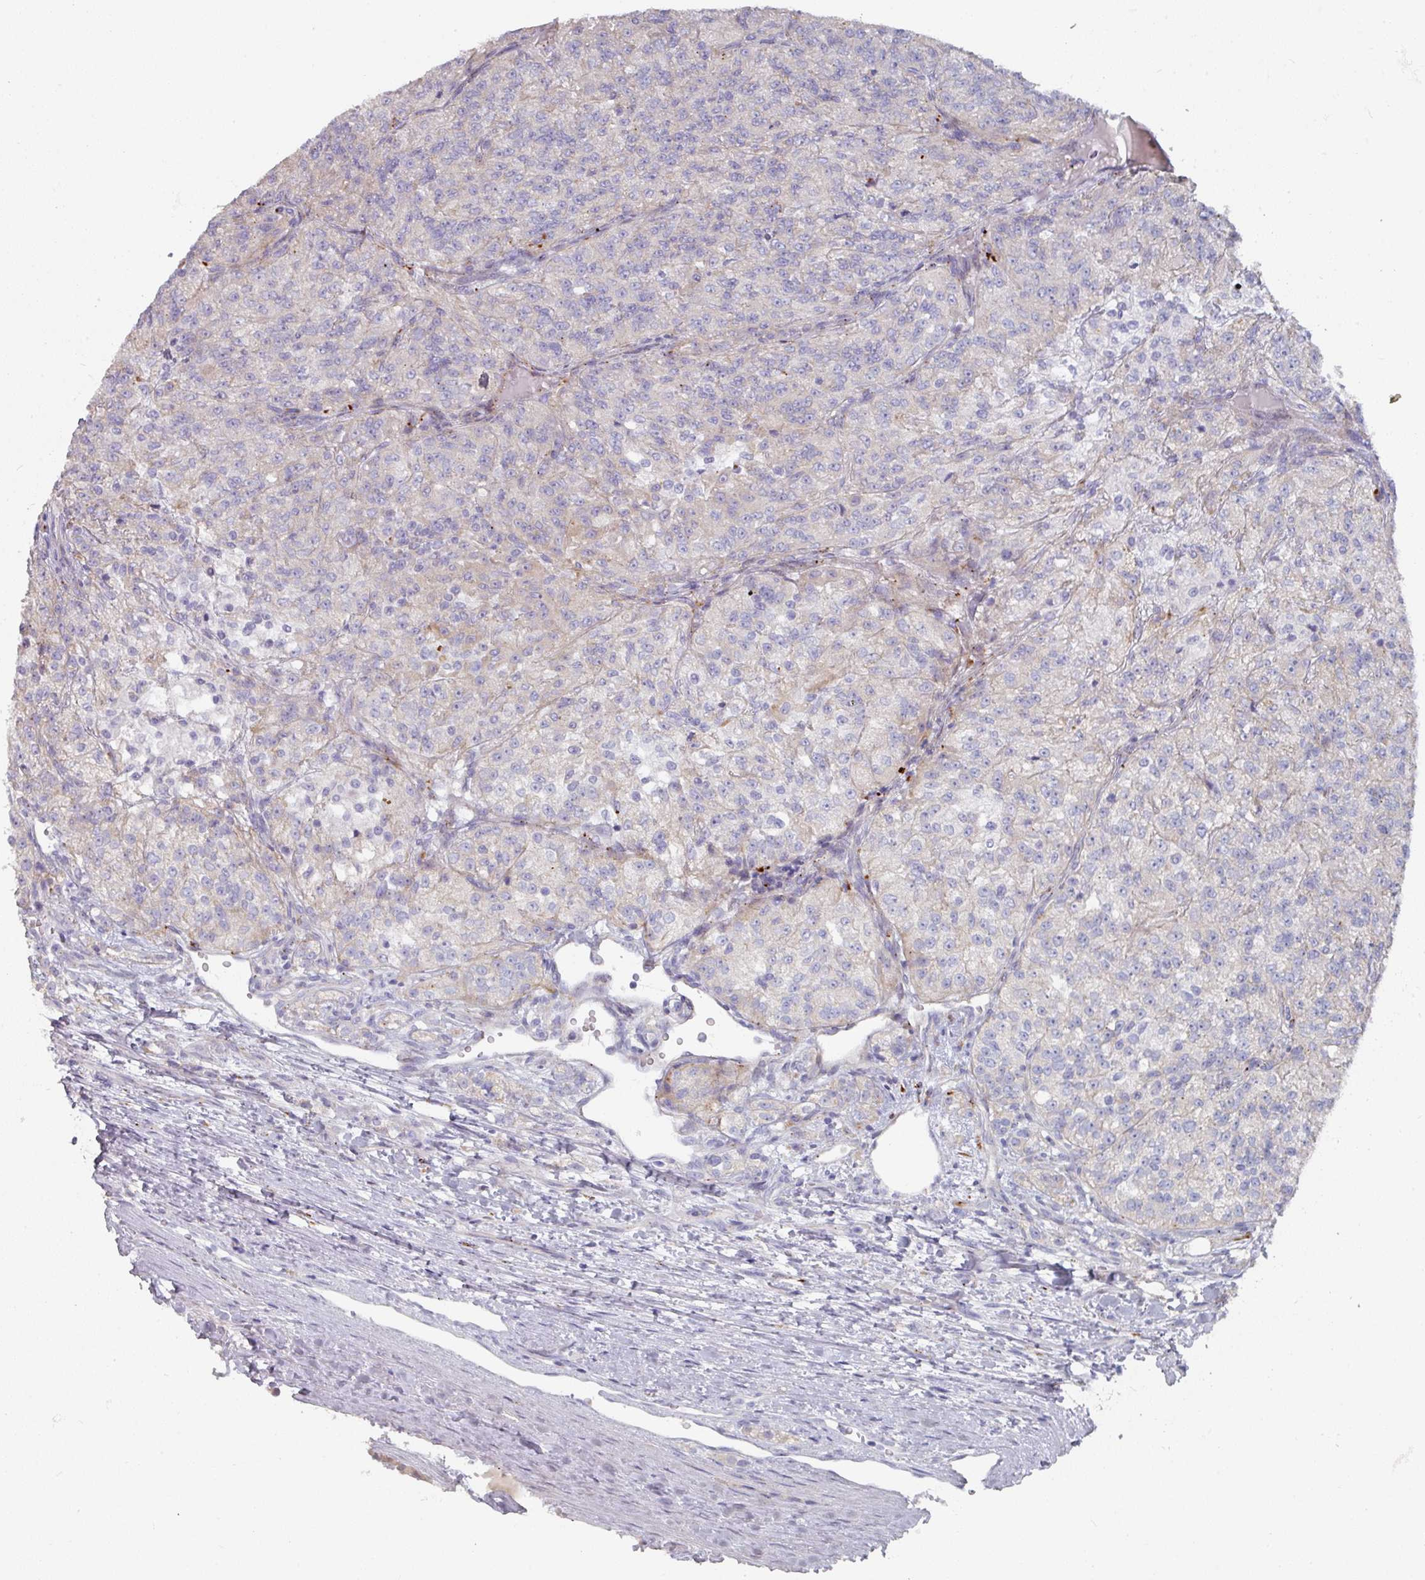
{"staining": {"intensity": "negative", "quantity": "none", "location": "none"}, "tissue": "renal cancer", "cell_type": "Tumor cells", "image_type": "cancer", "snomed": [{"axis": "morphology", "description": "Adenocarcinoma, NOS"}, {"axis": "topography", "description": "Kidney"}], "caption": "Immunohistochemistry (IHC) of adenocarcinoma (renal) reveals no staining in tumor cells.", "gene": "NT5C1A", "patient": {"sex": "female", "age": 63}}